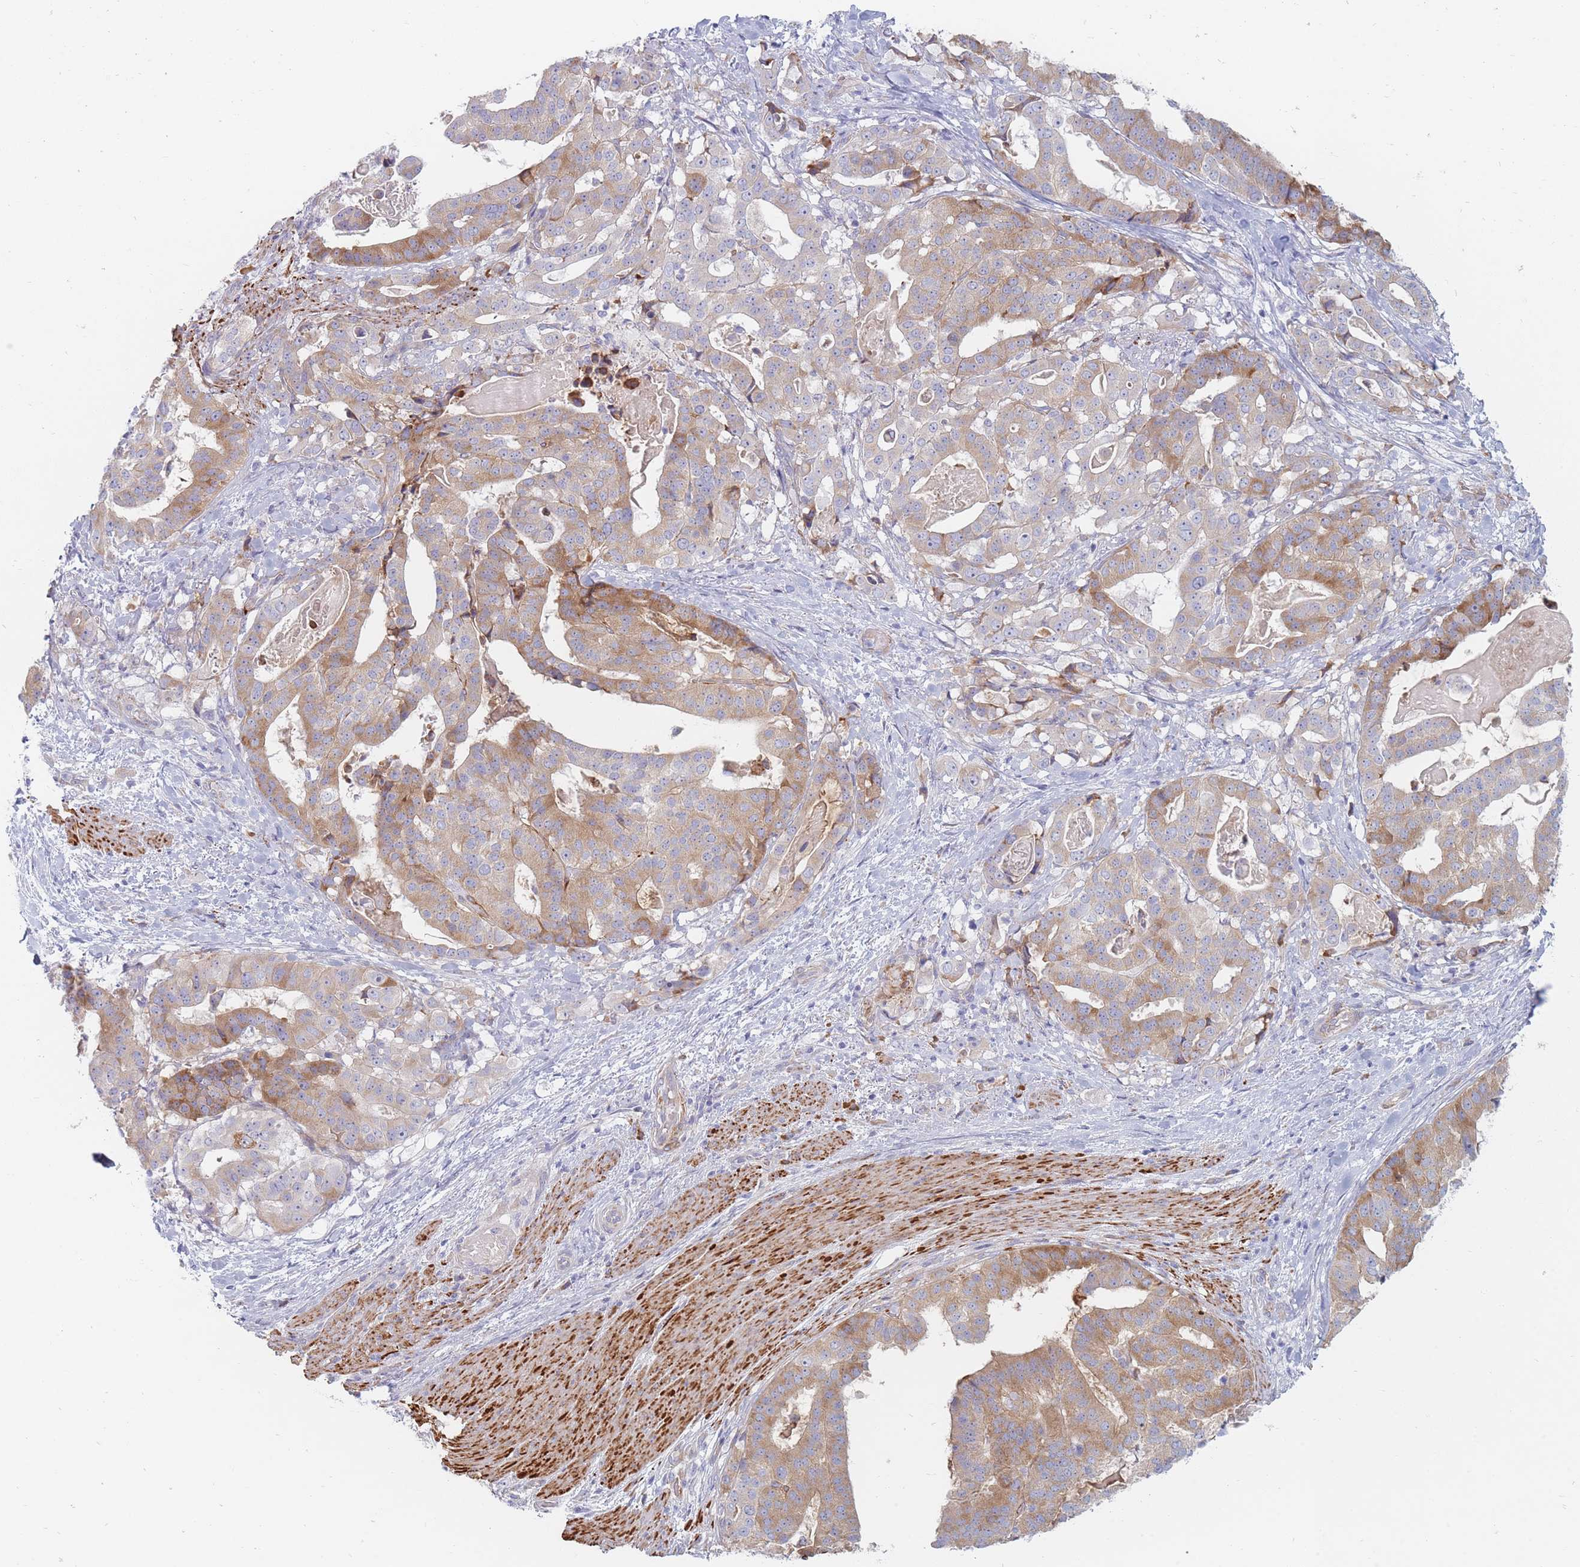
{"staining": {"intensity": "moderate", "quantity": "25%-75%", "location": "cytoplasmic/membranous"}, "tissue": "stomach cancer", "cell_type": "Tumor cells", "image_type": "cancer", "snomed": [{"axis": "morphology", "description": "Adenocarcinoma, NOS"}, {"axis": "topography", "description": "Stomach"}], "caption": "Protein expression analysis of human stomach cancer (adenocarcinoma) reveals moderate cytoplasmic/membranous staining in approximately 25%-75% of tumor cells.", "gene": "ERBIN", "patient": {"sex": "male", "age": 48}}